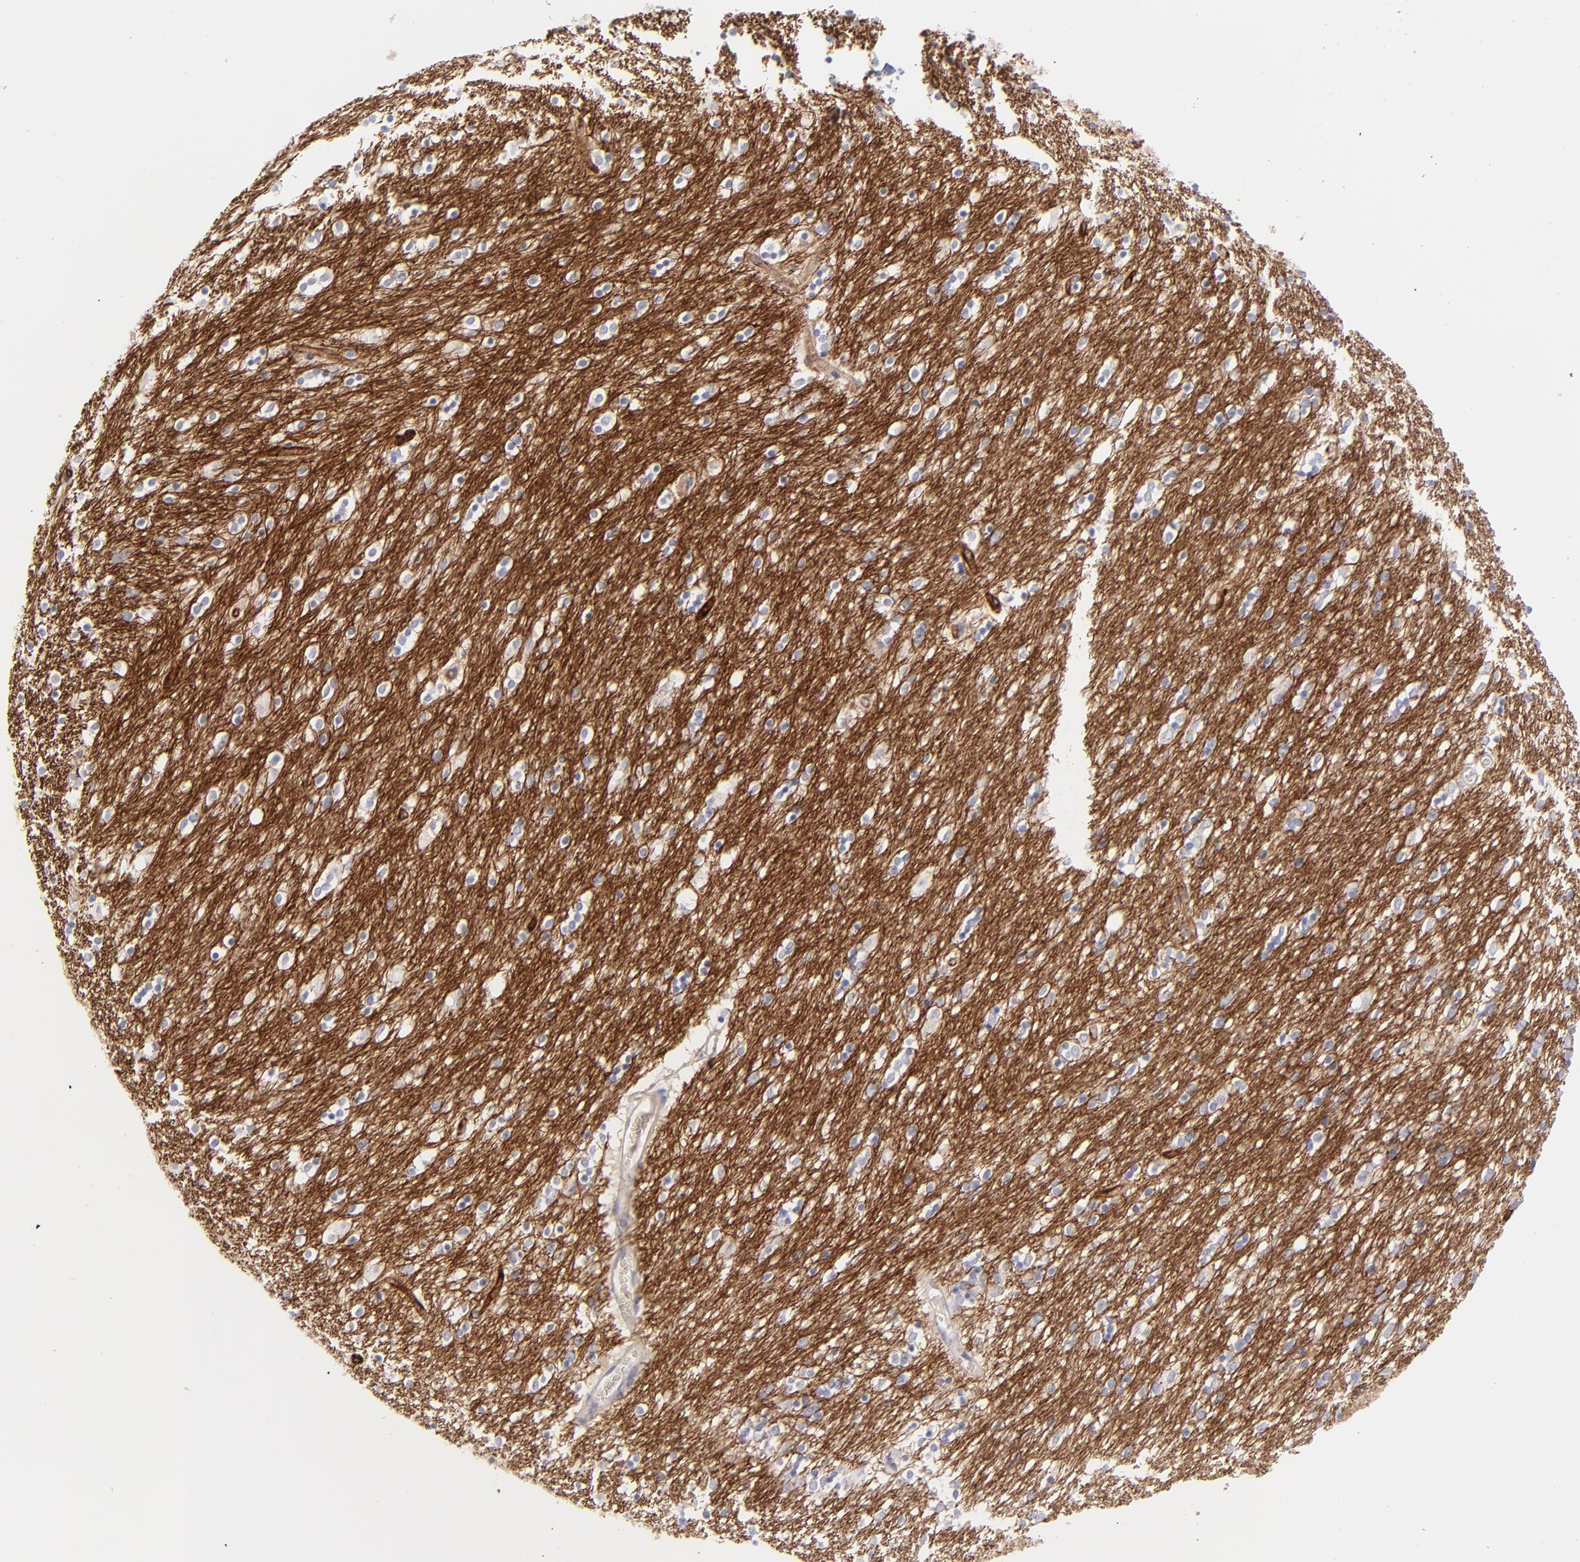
{"staining": {"intensity": "negative", "quantity": "none", "location": "none"}, "tissue": "caudate", "cell_type": "Glial cells", "image_type": "normal", "snomed": [{"axis": "morphology", "description": "Normal tissue, NOS"}, {"axis": "topography", "description": "Lateral ventricle wall"}], "caption": "Glial cells show no significant expression in unremarkable caudate. (Immunohistochemistry (ihc), brightfield microscopy, high magnification).", "gene": "BSG", "patient": {"sex": "female", "age": 54}}